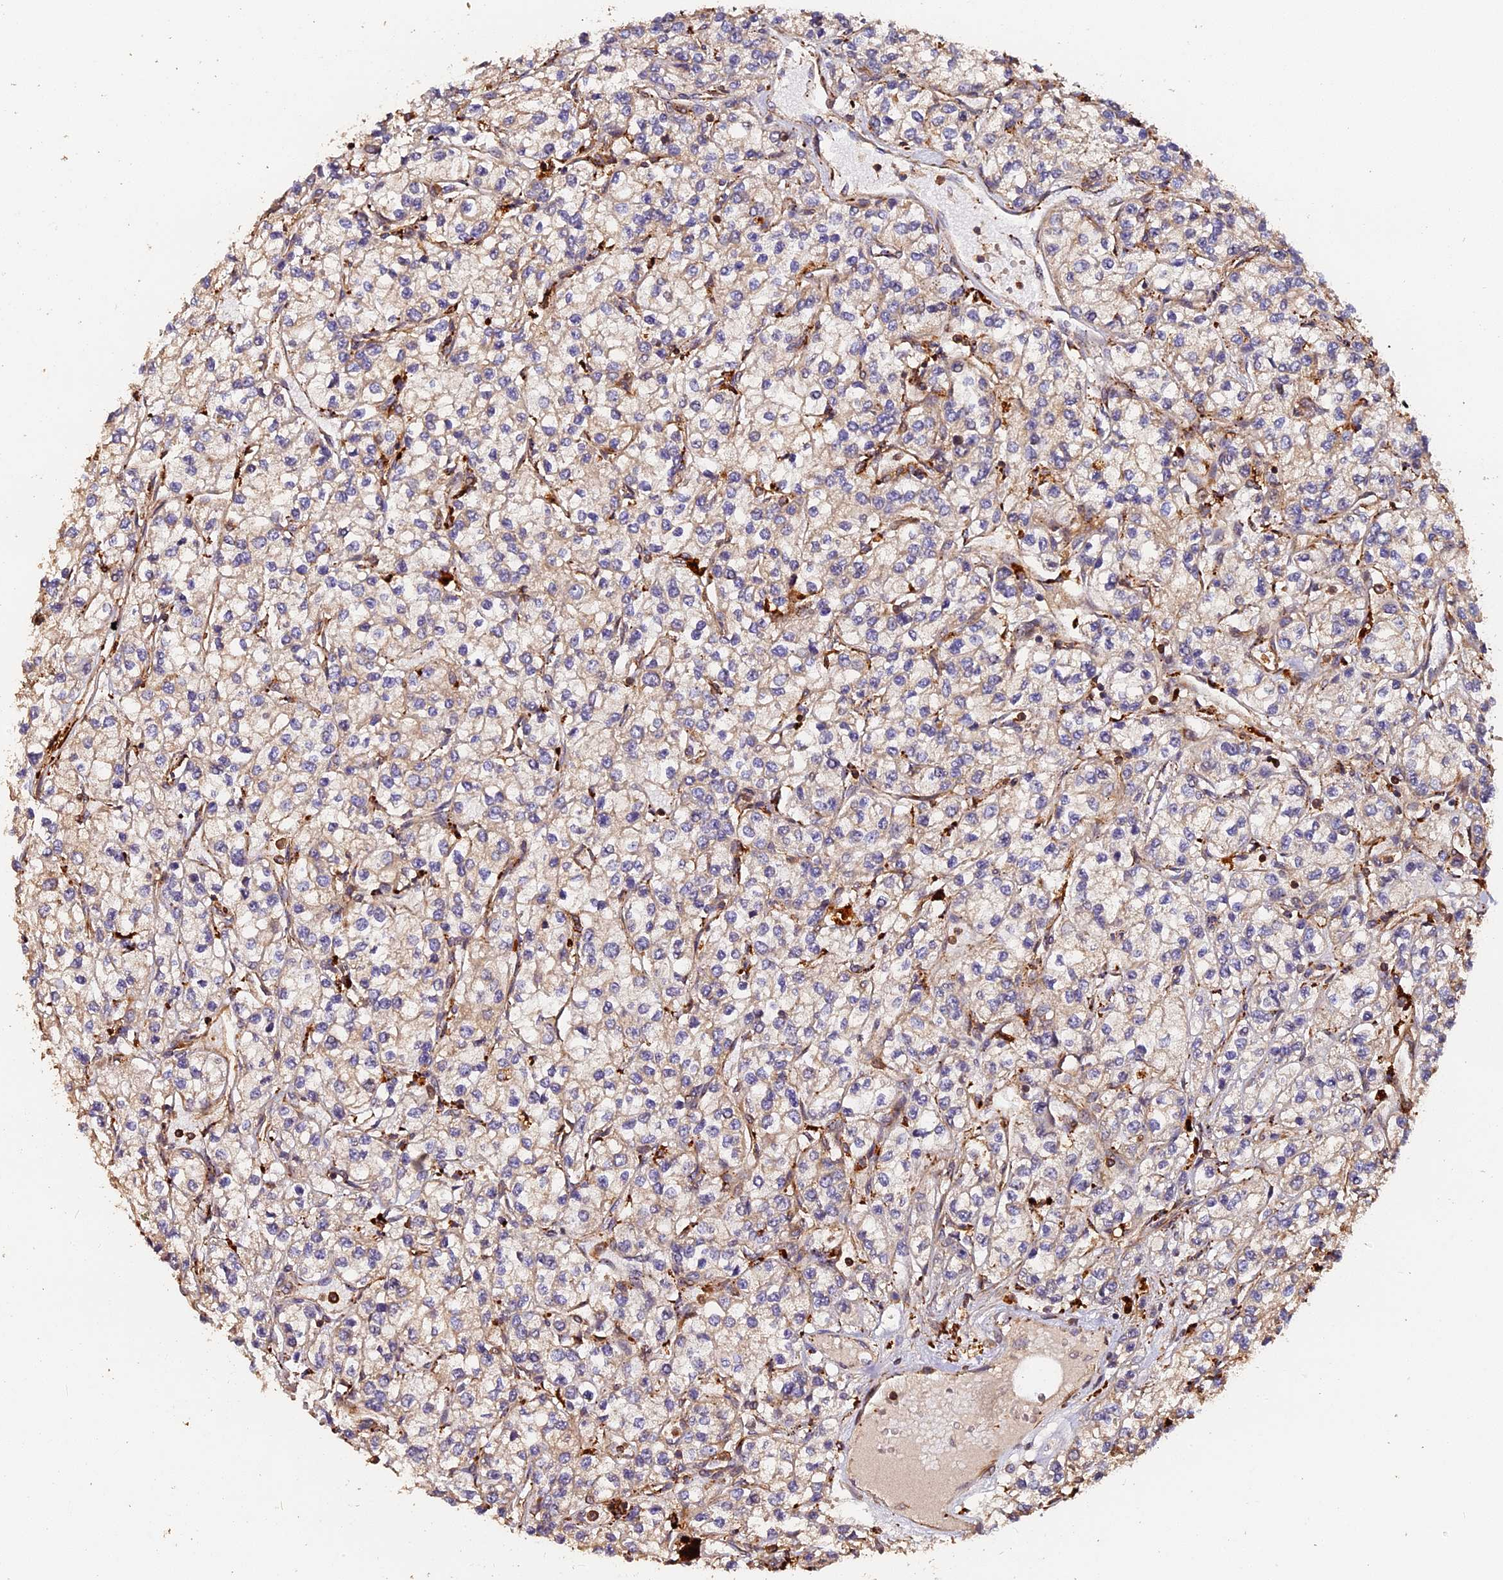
{"staining": {"intensity": "weak", "quantity": "<25%", "location": "cytoplasmic/membranous"}, "tissue": "renal cancer", "cell_type": "Tumor cells", "image_type": "cancer", "snomed": [{"axis": "morphology", "description": "Adenocarcinoma, NOS"}, {"axis": "topography", "description": "Kidney"}], "caption": "Adenocarcinoma (renal) was stained to show a protein in brown. There is no significant expression in tumor cells.", "gene": "MMP15", "patient": {"sex": "male", "age": 80}}